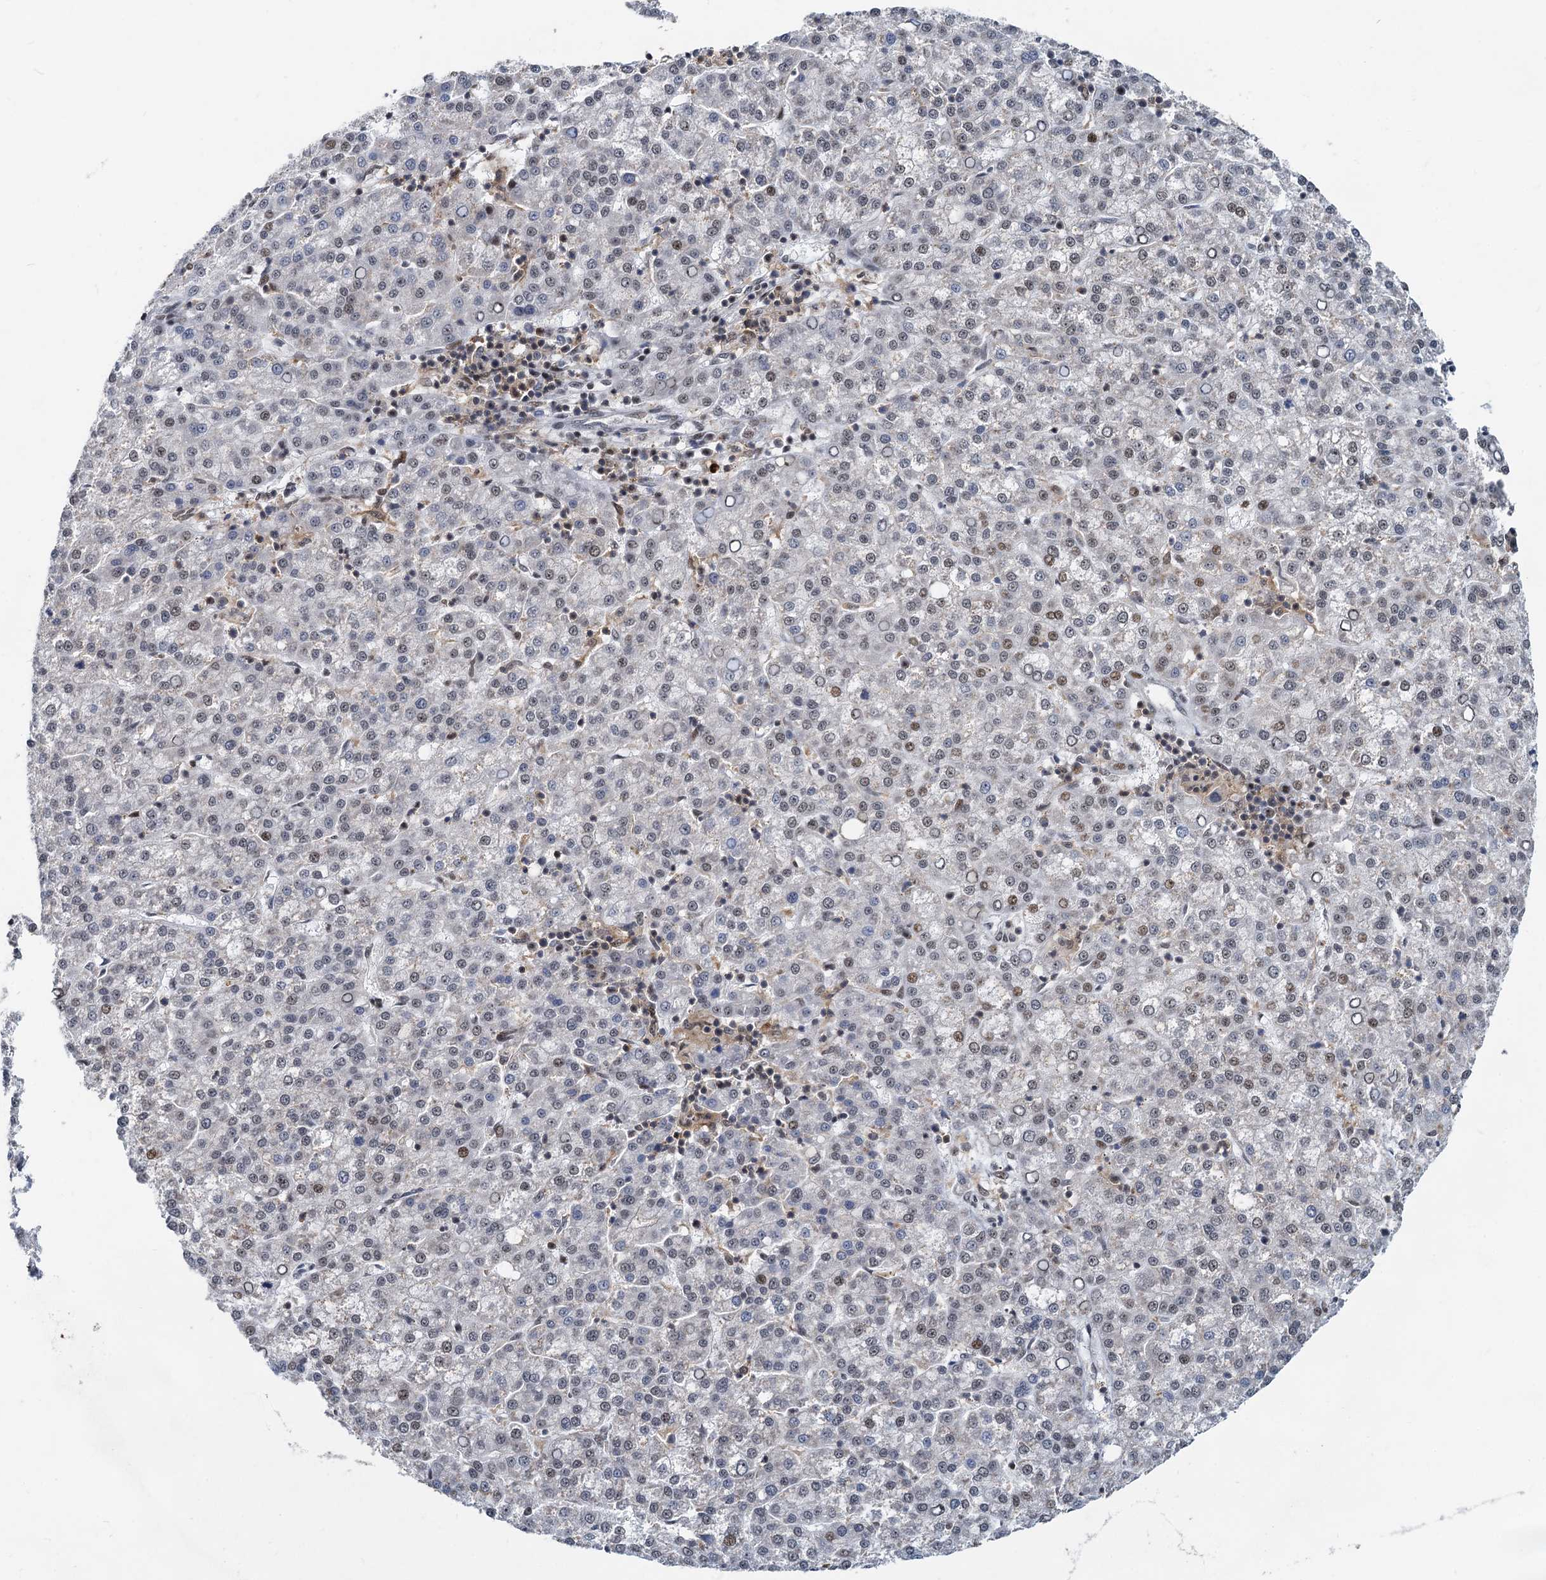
{"staining": {"intensity": "moderate", "quantity": "<25%", "location": "nuclear"}, "tissue": "liver cancer", "cell_type": "Tumor cells", "image_type": "cancer", "snomed": [{"axis": "morphology", "description": "Carcinoma, Hepatocellular, NOS"}, {"axis": "topography", "description": "Liver"}], "caption": "Tumor cells display low levels of moderate nuclear positivity in approximately <25% of cells in human liver cancer. (DAB = brown stain, brightfield microscopy at high magnification).", "gene": "RBM26", "patient": {"sex": "female", "age": 58}}